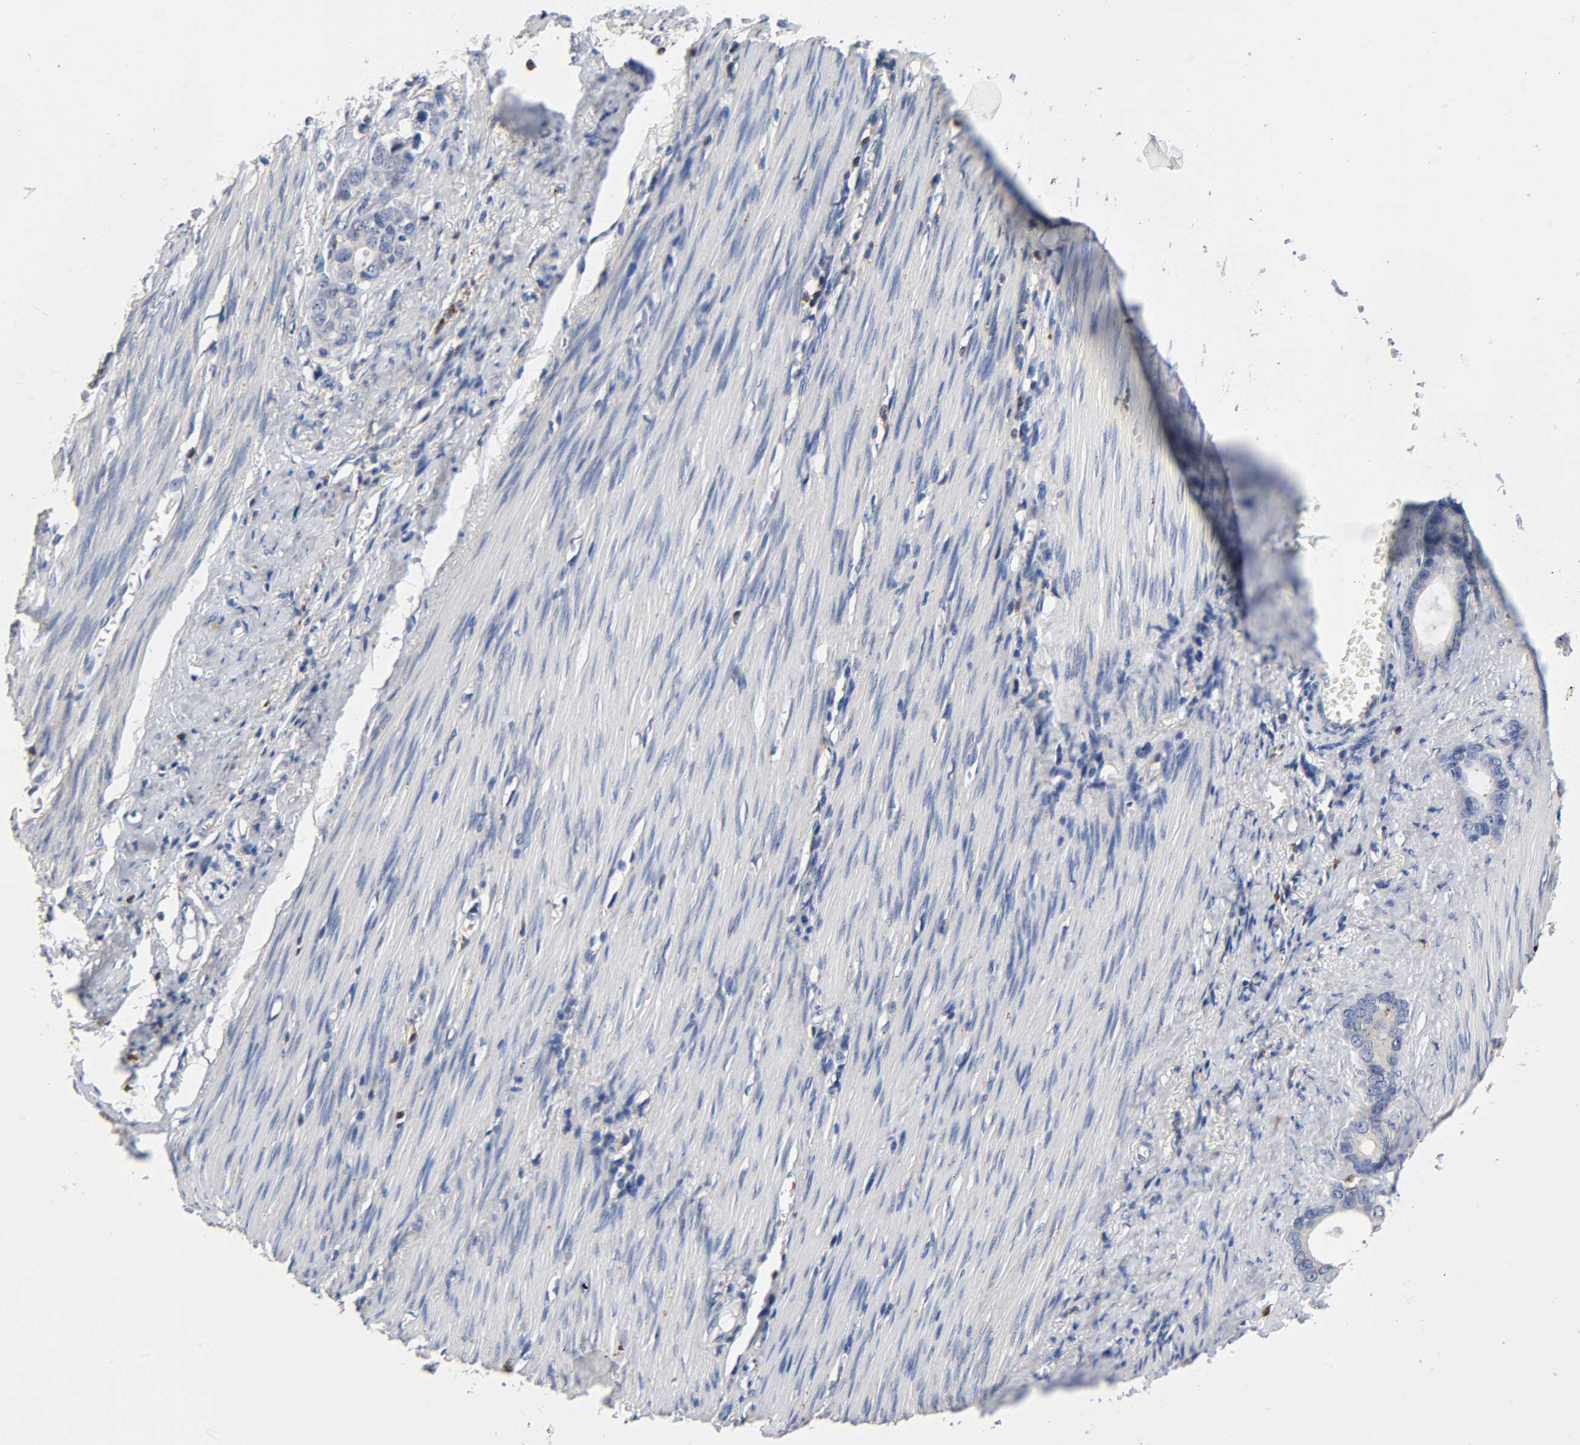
{"staining": {"intensity": "negative", "quantity": "none", "location": "none"}, "tissue": "stomach cancer", "cell_type": "Tumor cells", "image_type": "cancer", "snomed": [{"axis": "morphology", "description": "Adenocarcinoma, NOS"}, {"axis": "topography", "description": "Stomach"}], "caption": "Tumor cells are negative for brown protein staining in adenocarcinoma (stomach).", "gene": "UCKL1", "patient": {"sex": "female", "age": 75}}